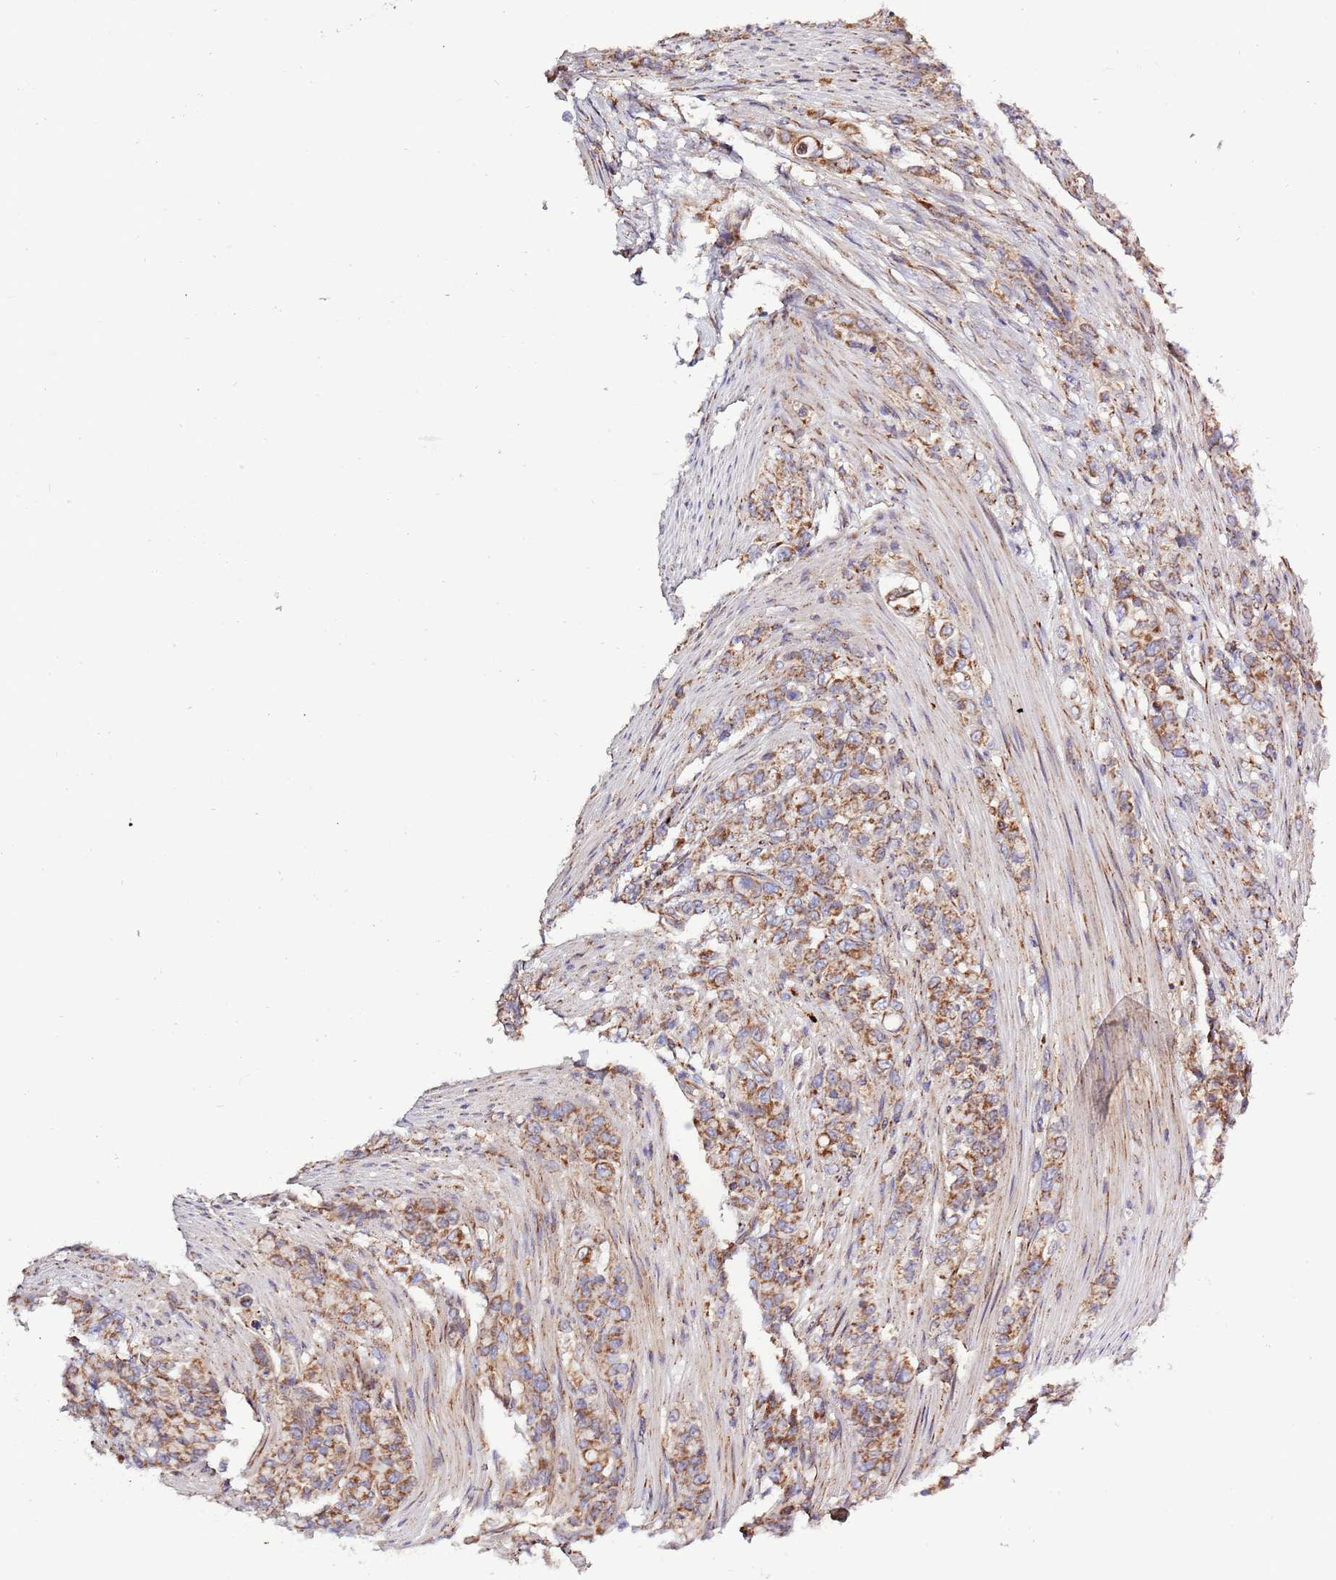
{"staining": {"intensity": "moderate", "quantity": ">75%", "location": "cytoplasmic/membranous"}, "tissue": "stomach cancer", "cell_type": "Tumor cells", "image_type": "cancer", "snomed": [{"axis": "morphology", "description": "Normal tissue, NOS"}, {"axis": "morphology", "description": "Adenocarcinoma, NOS"}, {"axis": "topography", "description": "Stomach"}], "caption": "Adenocarcinoma (stomach) stained for a protein shows moderate cytoplasmic/membranous positivity in tumor cells.", "gene": "IRS4", "patient": {"sex": "female", "age": 79}}